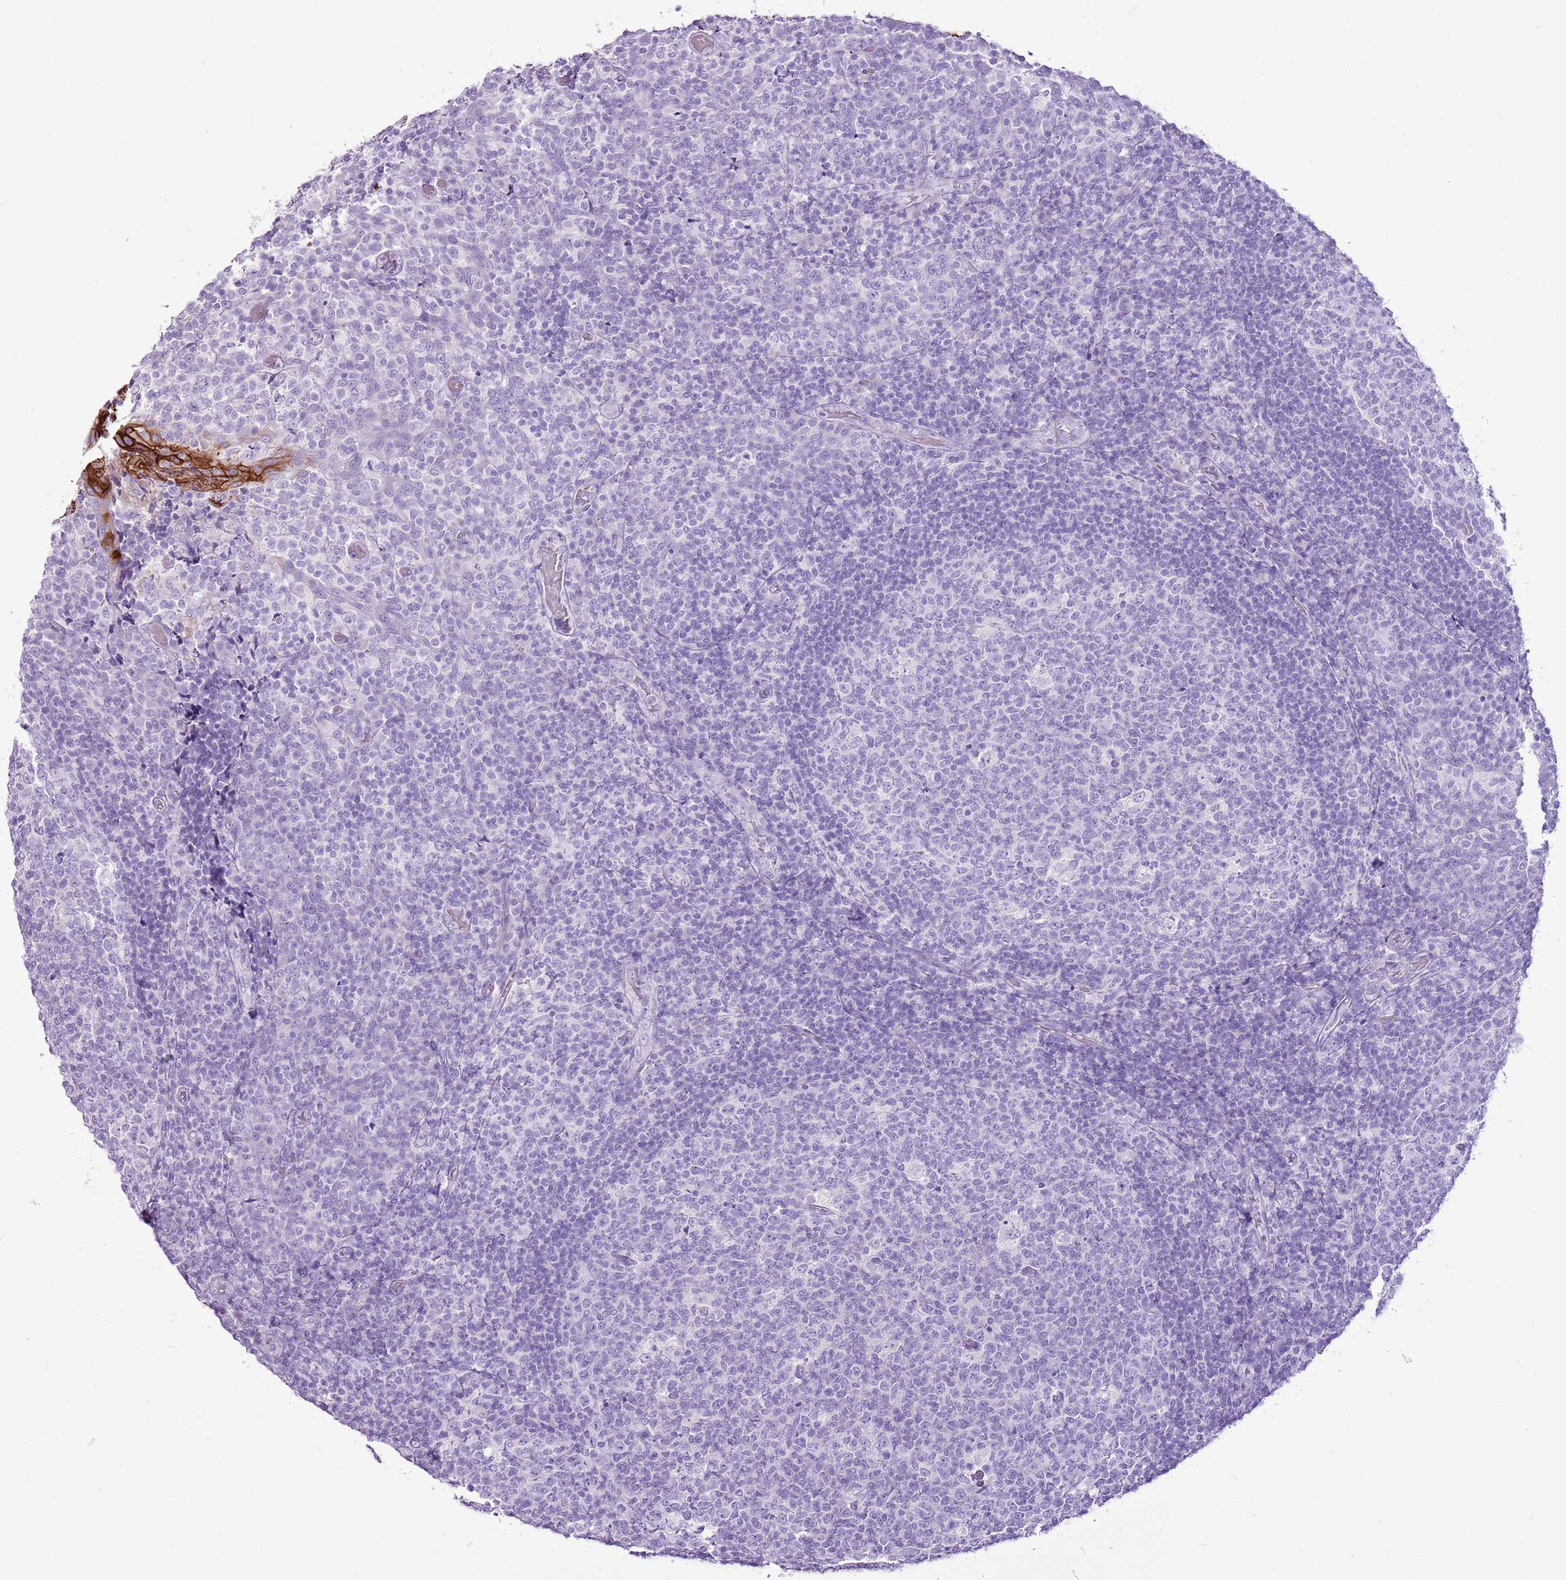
{"staining": {"intensity": "negative", "quantity": "none", "location": "none"}, "tissue": "tonsil", "cell_type": "Germinal center cells", "image_type": "normal", "snomed": [{"axis": "morphology", "description": "Normal tissue, NOS"}, {"axis": "topography", "description": "Tonsil"}], "caption": "High magnification brightfield microscopy of unremarkable tonsil stained with DAB (3,3'-diaminobenzidine) (brown) and counterstained with hematoxylin (blue): germinal center cells show no significant staining.", "gene": "CNFN", "patient": {"sex": "female", "age": 19}}